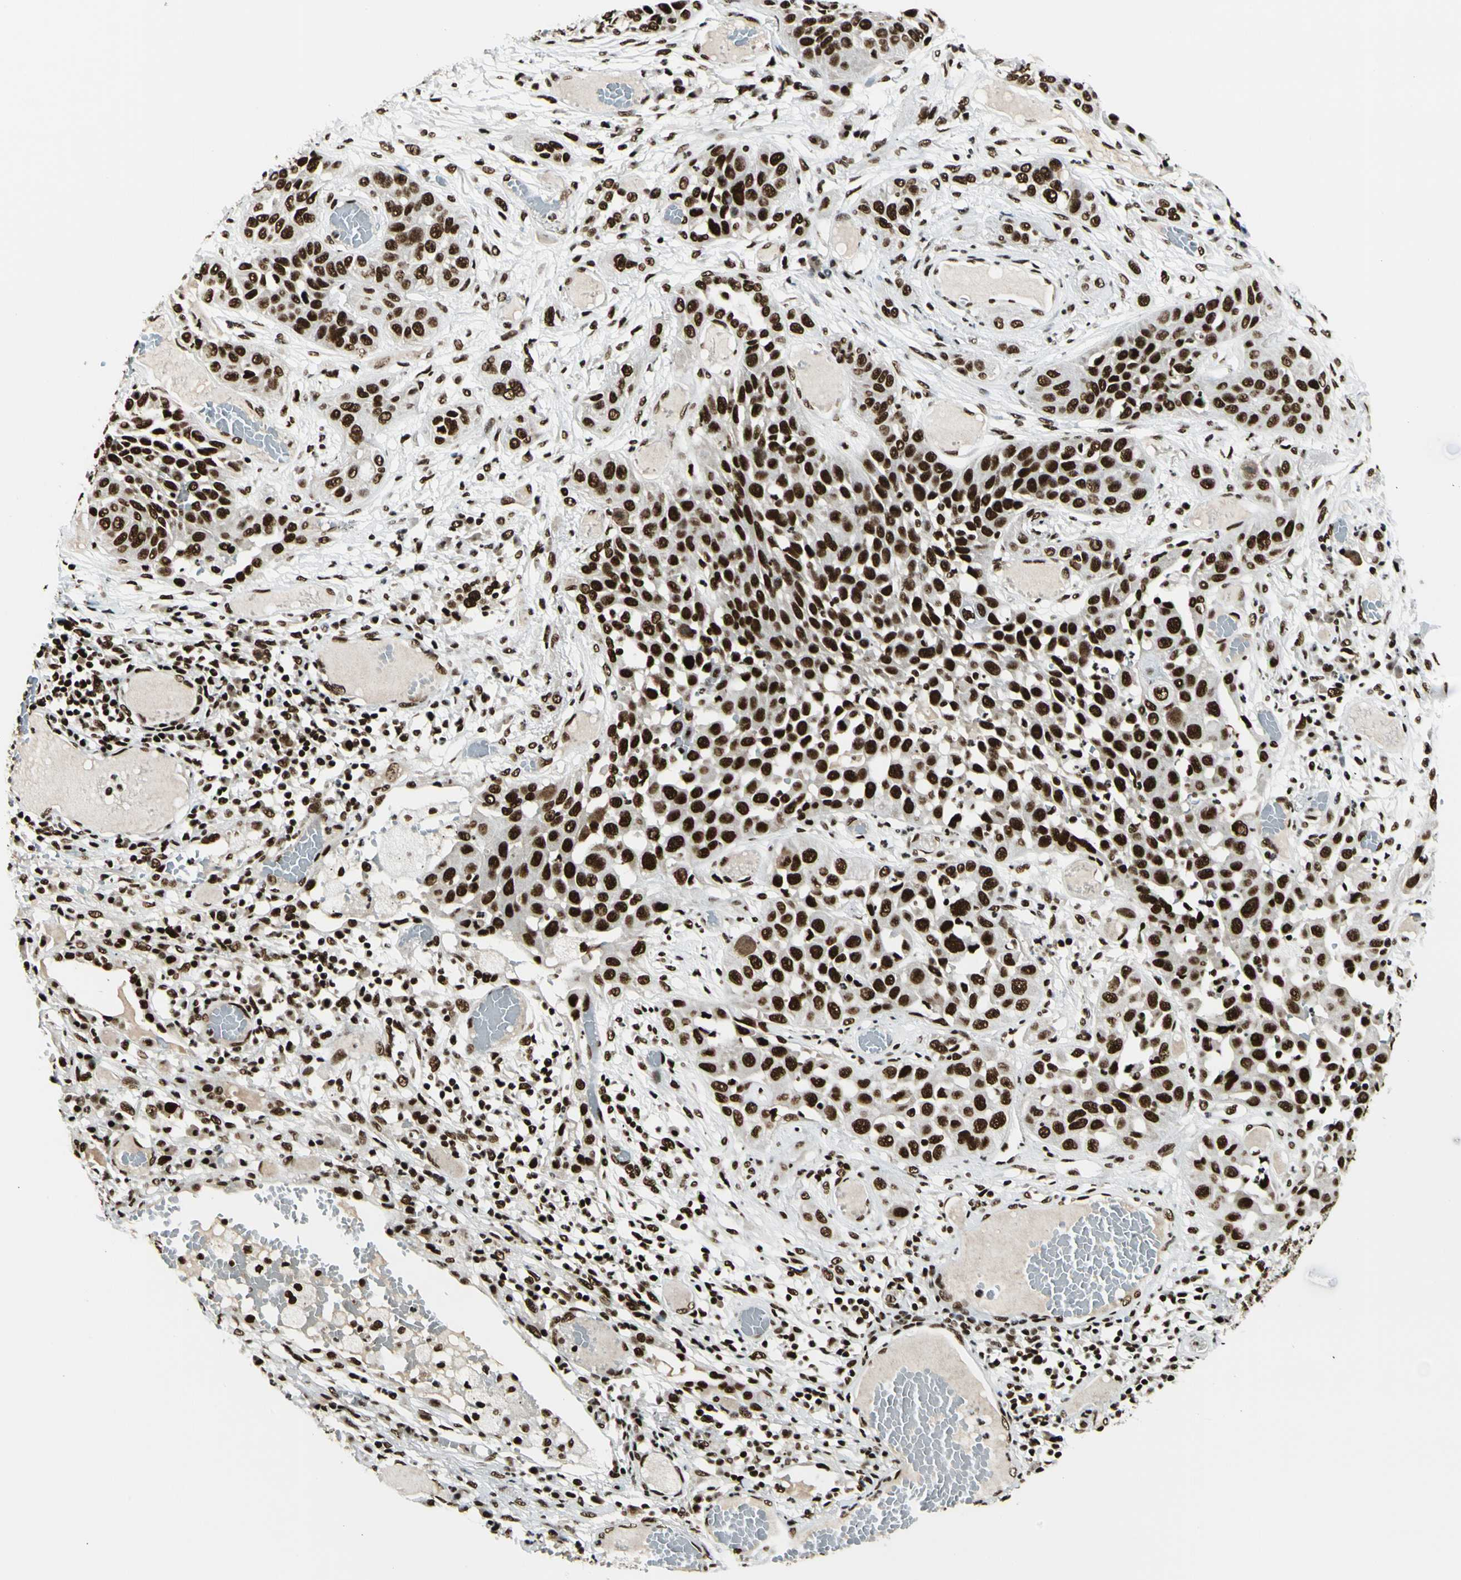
{"staining": {"intensity": "strong", "quantity": ">75%", "location": "nuclear"}, "tissue": "lung cancer", "cell_type": "Tumor cells", "image_type": "cancer", "snomed": [{"axis": "morphology", "description": "Squamous cell carcinoma, NOS"}, {"axis": "topography", "description": "Lung"}], "caption": "Lung cancer (squamous cell carcinoma) stained for a protein (brown) demonstrates strong nuclear positive staining in approximately >75% of tumor cells.", "gene": "CCAR1", "patient": {"sex": "male", "age": 71}}